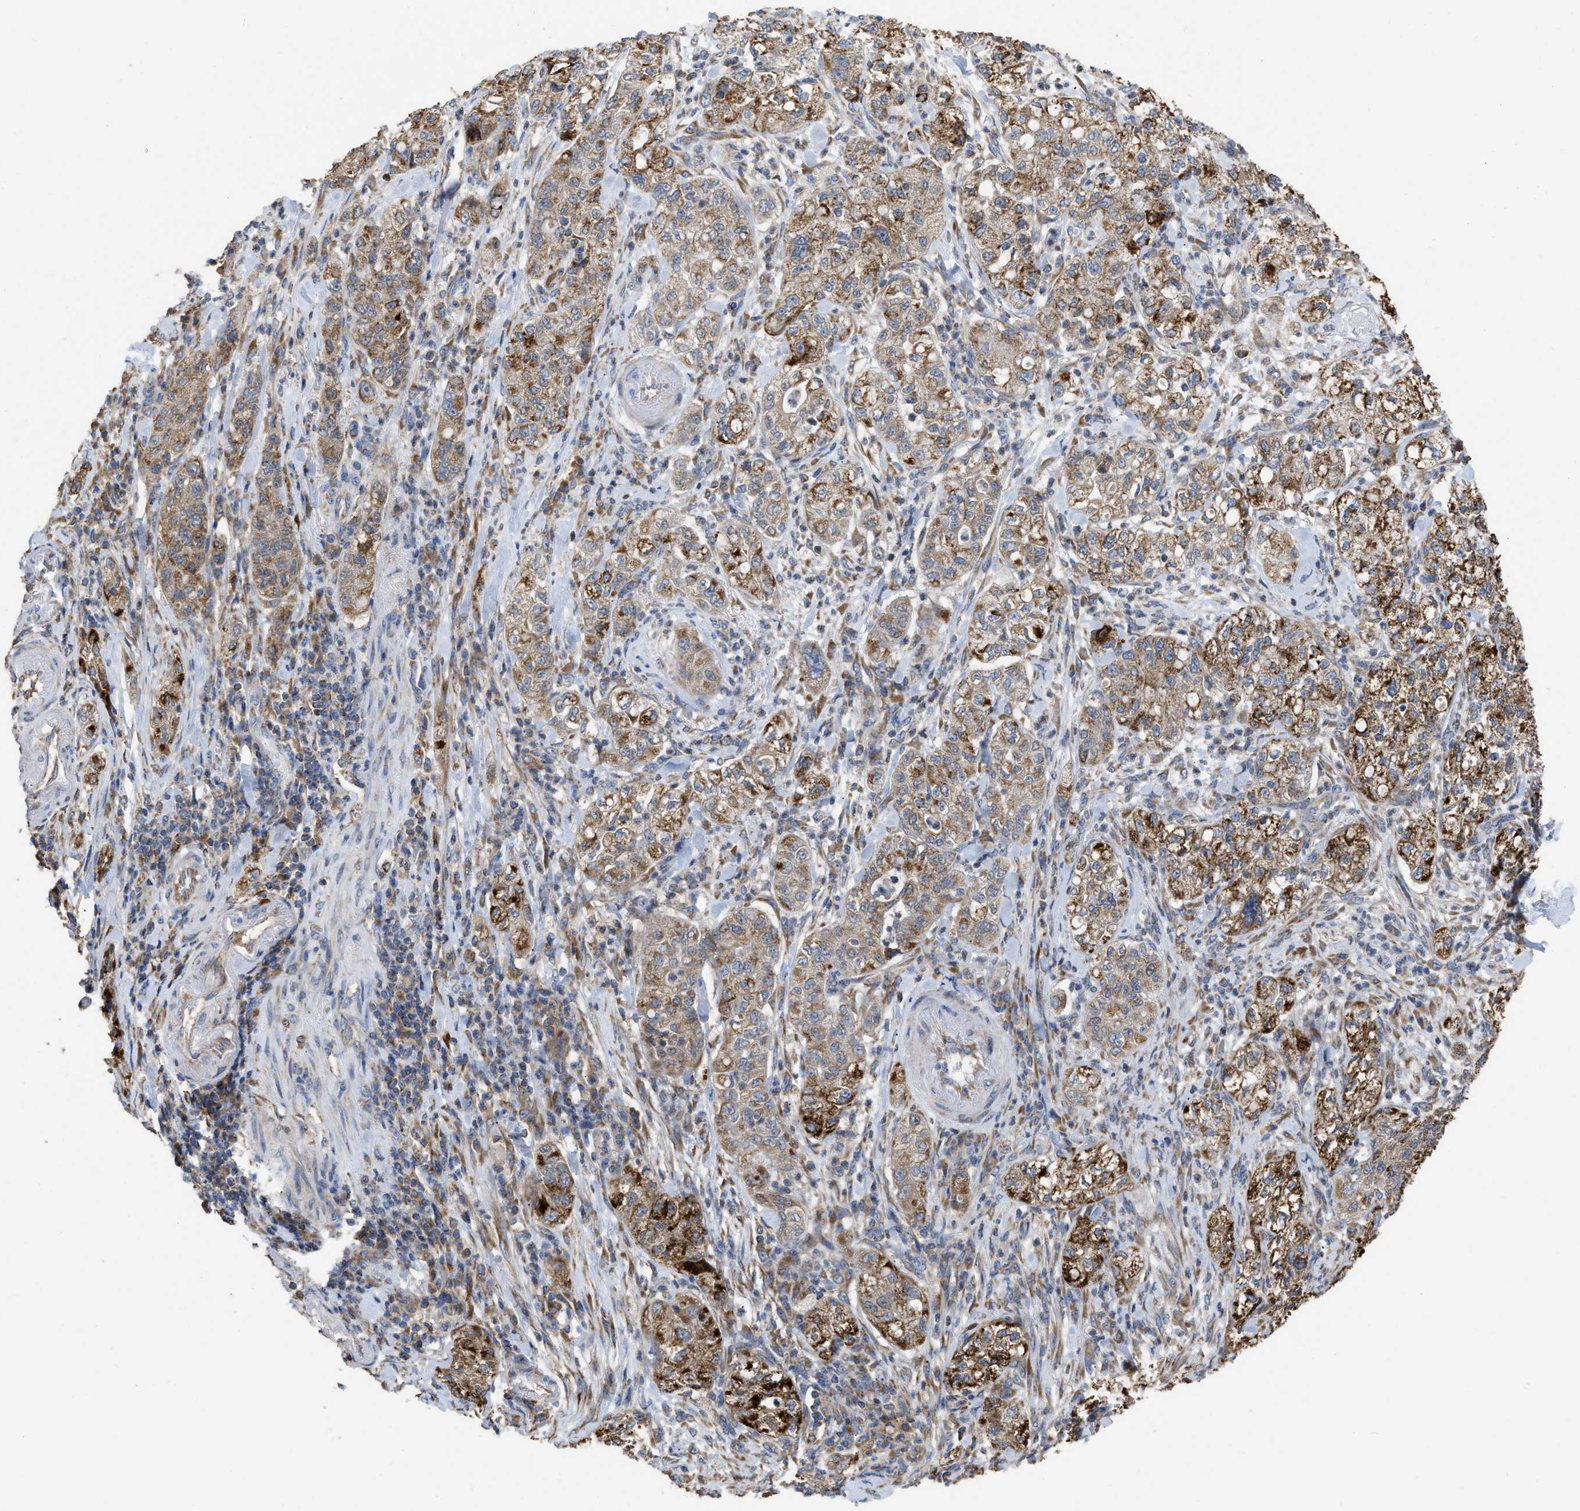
{"staining": {"intensity": "moderate", "quantity": ">75%", "location": "cytoplasmic/membranous"}, "tissue": "pancreatic cancer", "cell_type": "Tumor cells", "image_type": "cancer", "snomed": [{"axis": "morphology", "description": "Adenocarcinoma, NOS"}, {"axis": "topography", "description": "Pancreas"}], "caption": "Immunohistochemical staining of pancreatic cancer (adenocarcinoma) reveals moderate cytoplasmic/membranous protein positivity in about >75% of tumor cells.", "gene": "AK2", "patient": {"sex": "female", "age": 78}}